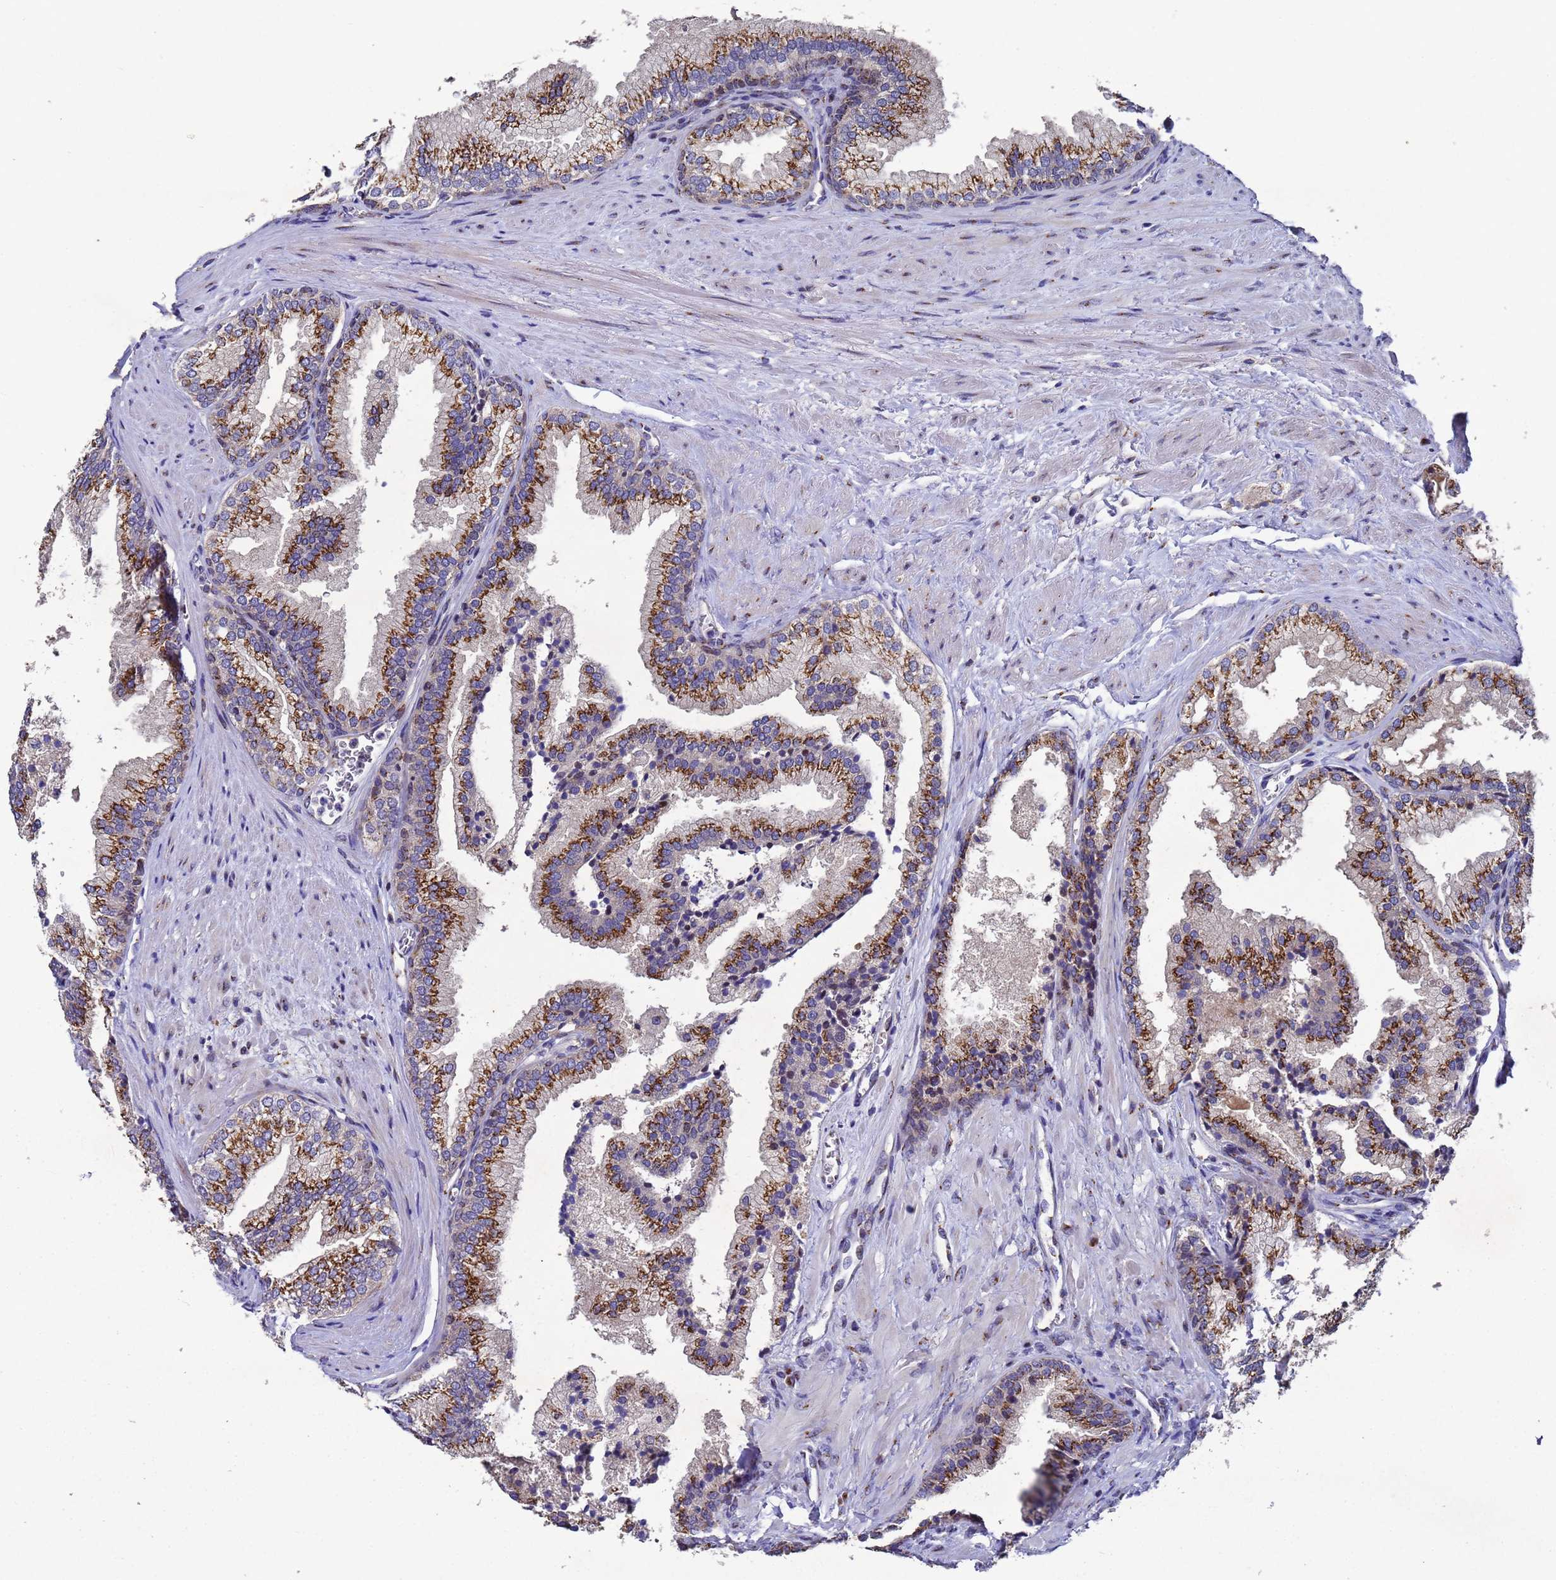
{"staining": {"intensity": "moderate", "quantity": ">75%", "location": "cytoplasmic/membranous"}, "tissue": "prostate", "cell_type": "Glandular cells", "image_type": "normal", "snomed": [{"axis": "morphology", "description": "Normal tissue, NOS"}, {"axis": "topography", "description": "Prostate"}], "caption": "Immunohistochemical staining of normal human prostate demonstrates moderate cytoplasmic/membranous protein positivity in about >75% of glandular cells.", "gene": "NSUN6", "patient": {"sex": "male", "age": 76}}